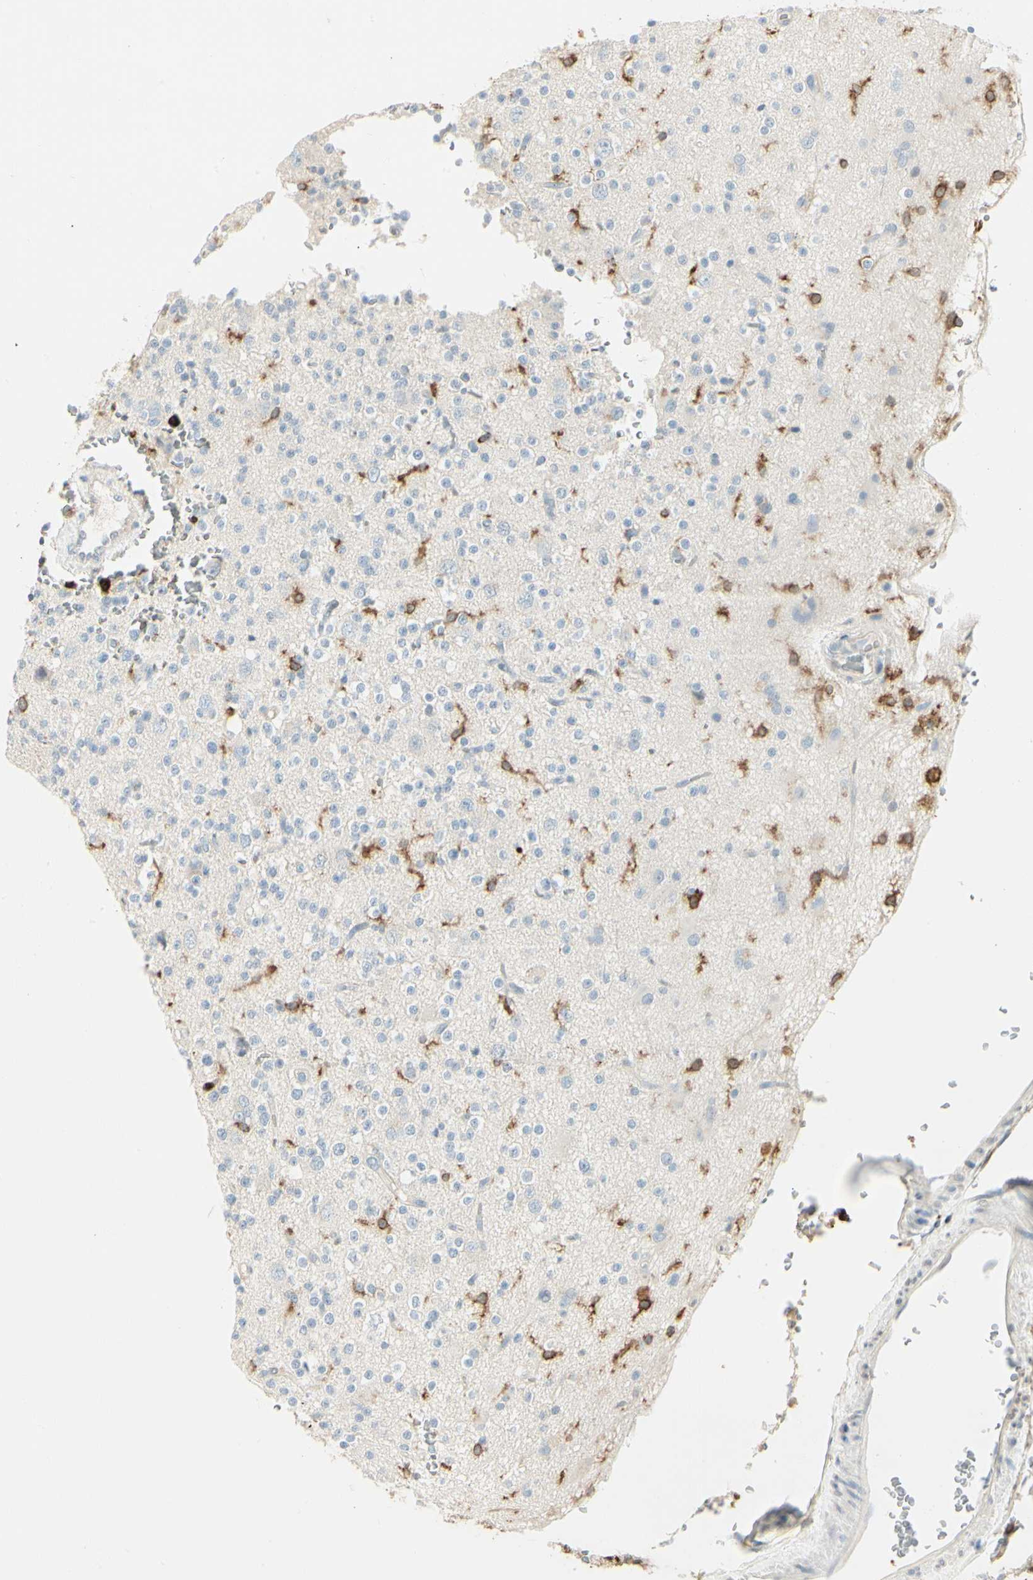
{"staining": {"intensity": "negative", "quantity": "none", "location": "none"}, "tissue": "glioma", "cell_type": "Tumor cells", "image_type": "cancer", "snomed": [{"axis": "morphology", "description": "Glioma, malignant, High grade"}, {"axis": "topography", "description": "Brain"}], "caption": "An IHC micrograph of malignant glioma (high-grade) is shown. There is no staining in tumor cells of malignant glioma (high-grade).", "gene": "ITGB2", "patient": {"sex": "male", "age": 47}}